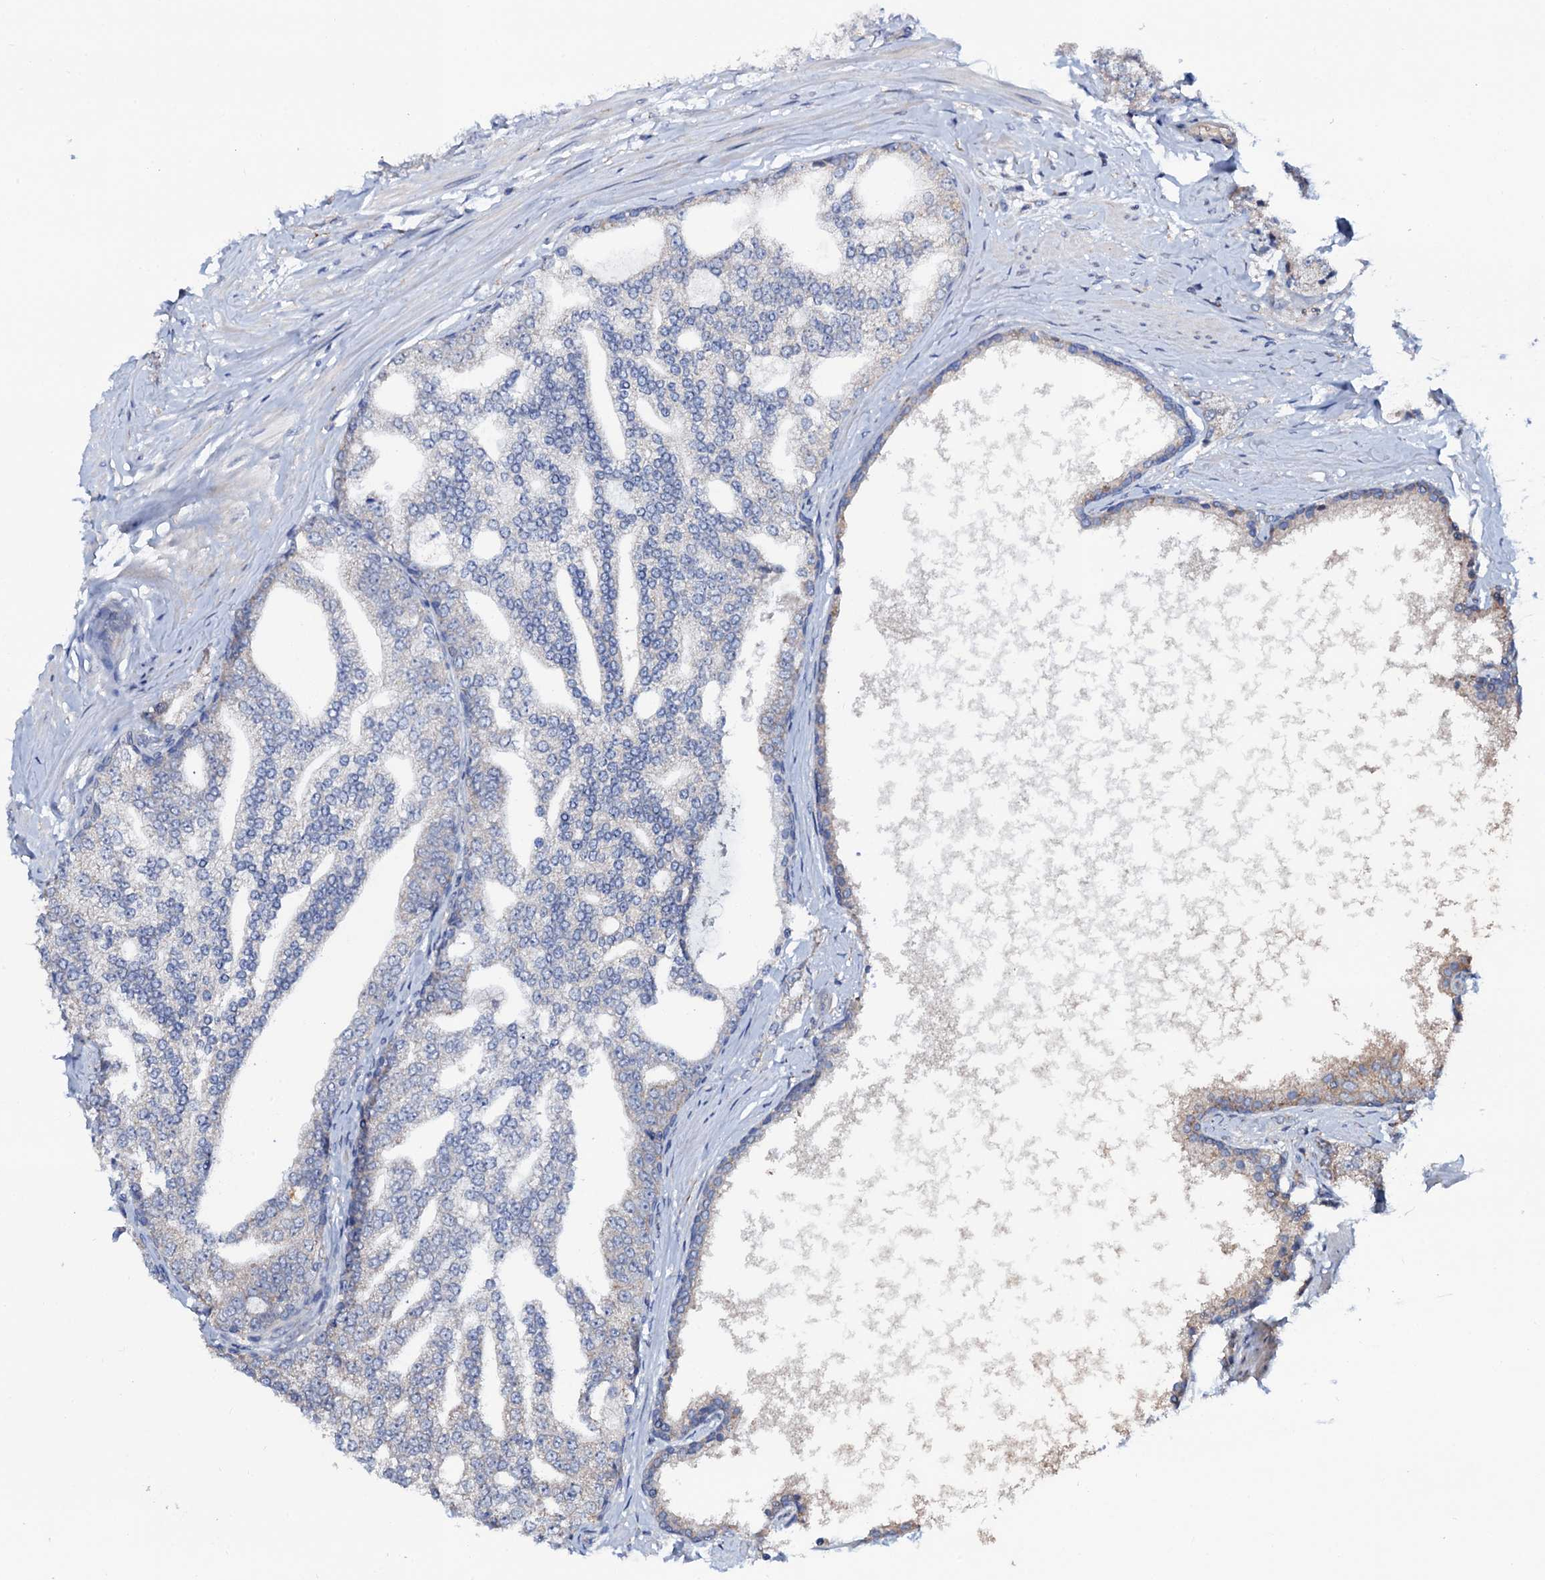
{"staining": {"intensity": "negative", "quantity": "none", "location": "none"}, "tissue": "prostate cancer", "cell_type": "Tumor cells", "image_type": "cancer", "snomed": [{"axis": "morphology", "description": "Adenocarcinoma, High grade"}, {"axis": "topography", "description": "Prostate"}], "caption": "Prostate cancer (high-grade adenocarcinoma) stained for a protein using immunohistochemistry (IHC) displays no staining tumor cells.", "gene": "PPP1R3D", "patient": {"sex": "male", "age": 64}}